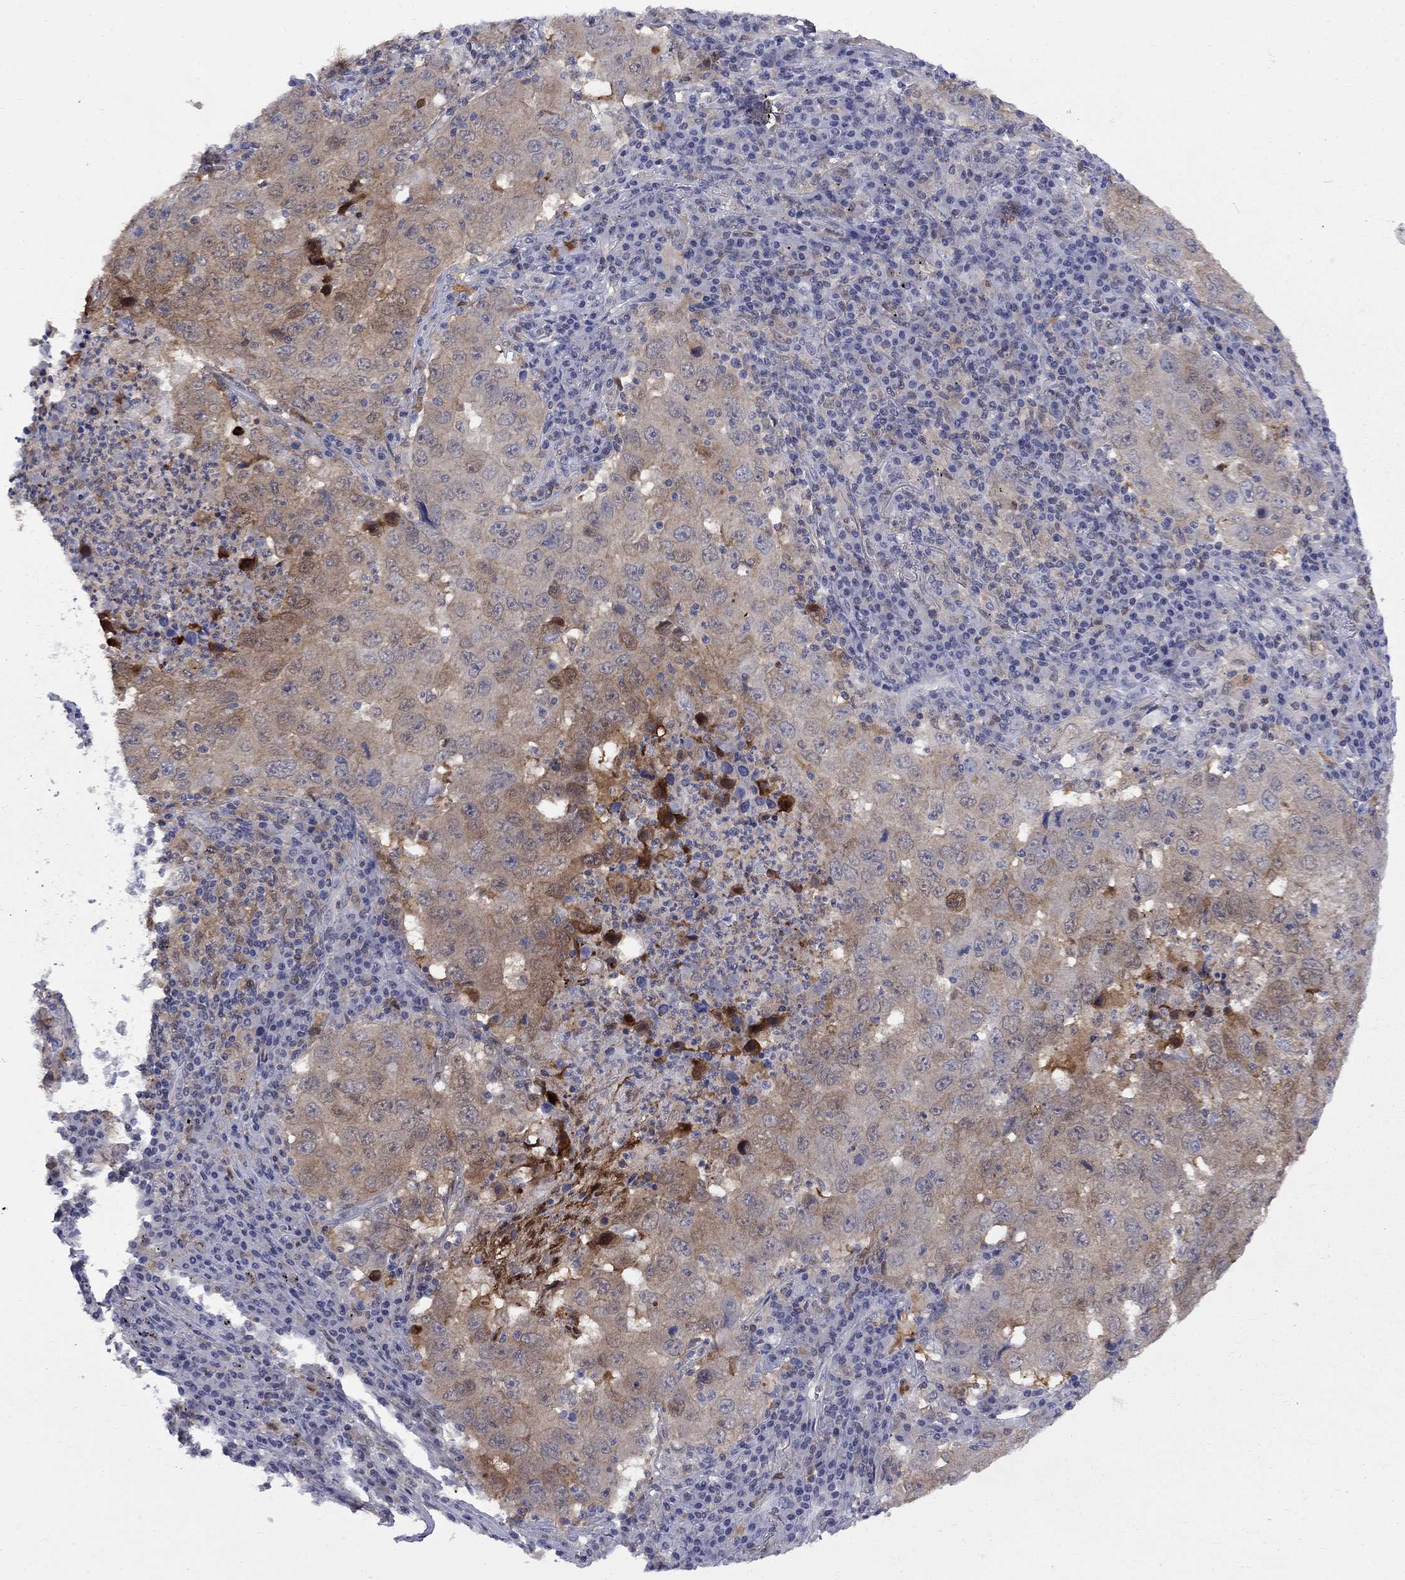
{"staining": {"intensity": "moderate", "quantity": "25%-75%", "location": "cytoplasmic/membranous"}, "tissue": "lung cancer", "cell_type": "Tumor cells", "image_type": "cancer", "snomed": [{"axis": "morphology", "description": "Adenocarcinoma, NOS"}, {"axis": "topography", "description": "Lung"}], "caption": "Tumor cells reveal medium levels of moderate cytoplasmic/membranous staining in about 25%-75% of cells in lung adenocarcinoma. The staining was performed using DAB to visualize the protein expression in brown, while the nuclei were stained in blue with hematoxylin (Magnification: 20x).", "gene": "HKDC1", "patient": {"sex": "male", "age": 73}}